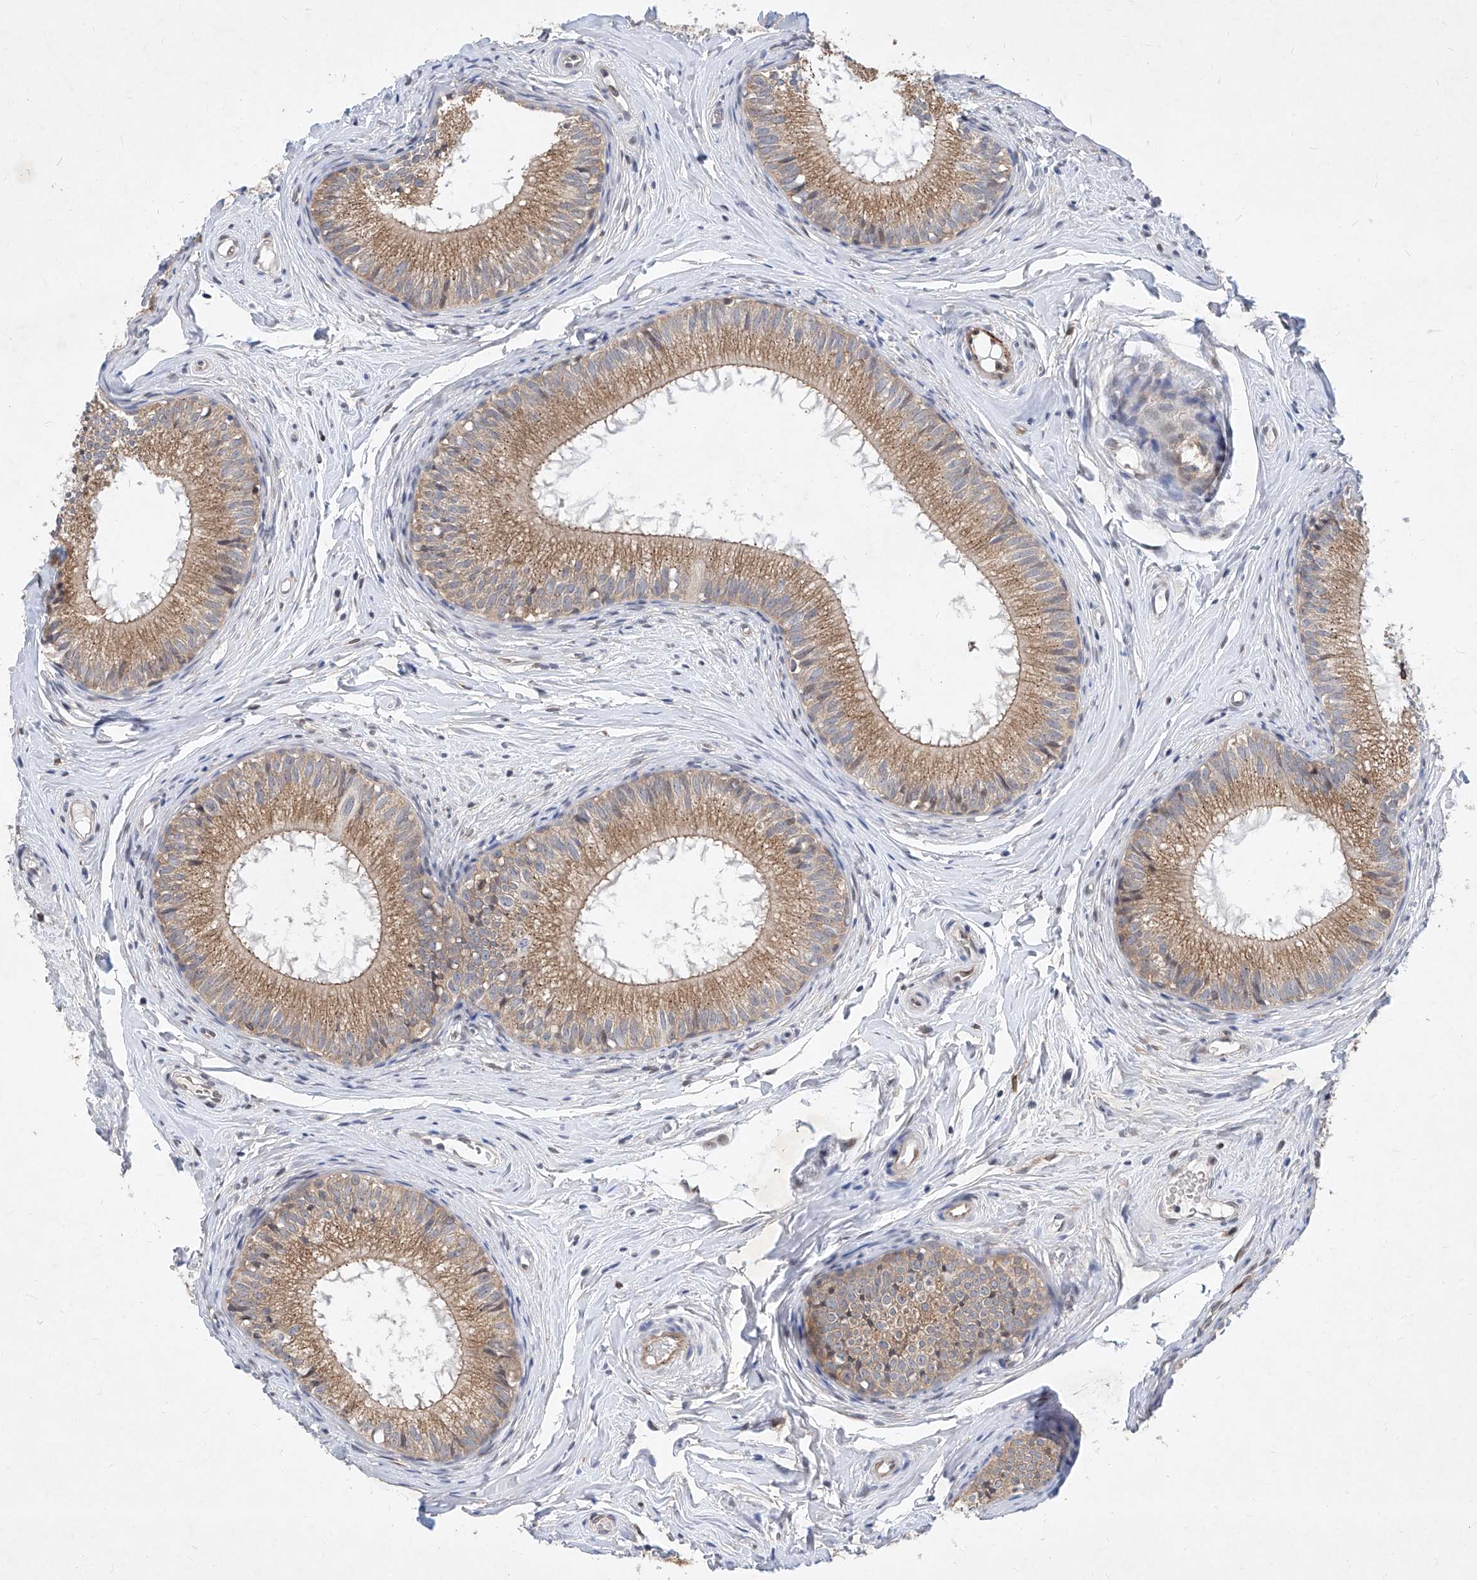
{"staining": {"intensity": "moderate", "quantity": ">75%", "location": "cytoplasmic/membranous"}, "tissue": "epididymis", "cell_type": "Glandular cells", "image_type": "normal", "snomed": [{"axis": "morphology", "description": "Normal tissue, NOS"}, {"axis": "topography", "description": "Epididymis"}], "caption": "Immunohistochemistry of benign human epididymis displays medium levels of moderate cytoplasmic/membranous expression in about >75% of glandular cells.", "gene": "MX2", "patient": {"sex": "male", "age": 34}}